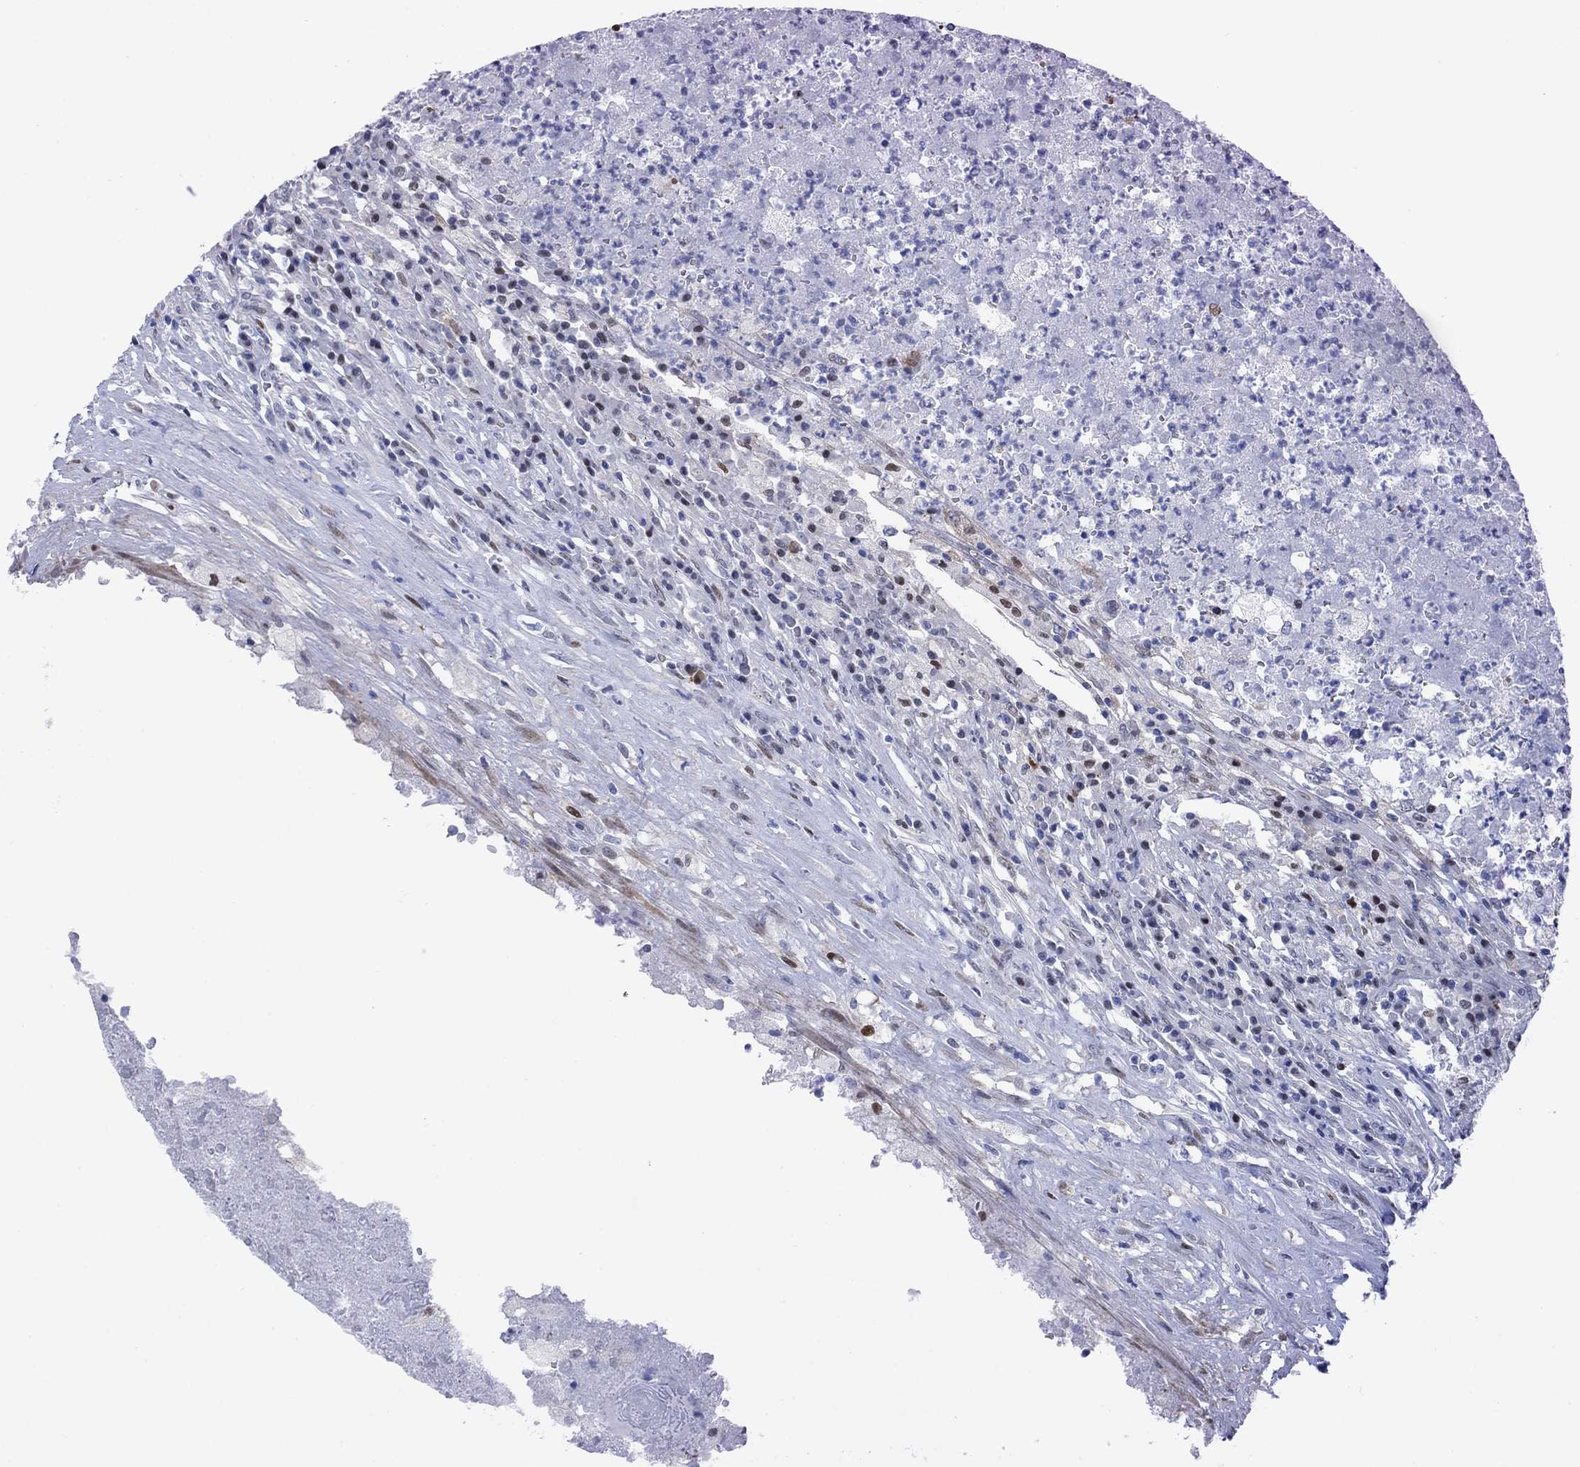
{"staining": {"intensity": "moderate", "quantity": "<25%", "location": "cytoplasmic/membranous"}, "tissue": "testis cancer", "cell_type": "Tumor cells", "image_type": "cancer", "snomed": [{"axis": "morphology", "description": "Necrosis, NOS"}, {"axis": "morphology", "description": "Carcinoma, Embryonal, NOS"}, {"axis": "topography", "description": "Testis"}], "caption": "Immunohistochemistry micrograph of neoplastic tissue: human testis embryonal carcinoma stained using immunohistochemistry displays low levels of moderate protein expression localized specifically in the cytoplasmic/membranous of tumor cells, appearing as a cytoplasmic/membranous brown color.", "gene": "MYO3A", "patient": {"sex": "male", "age": 19}}